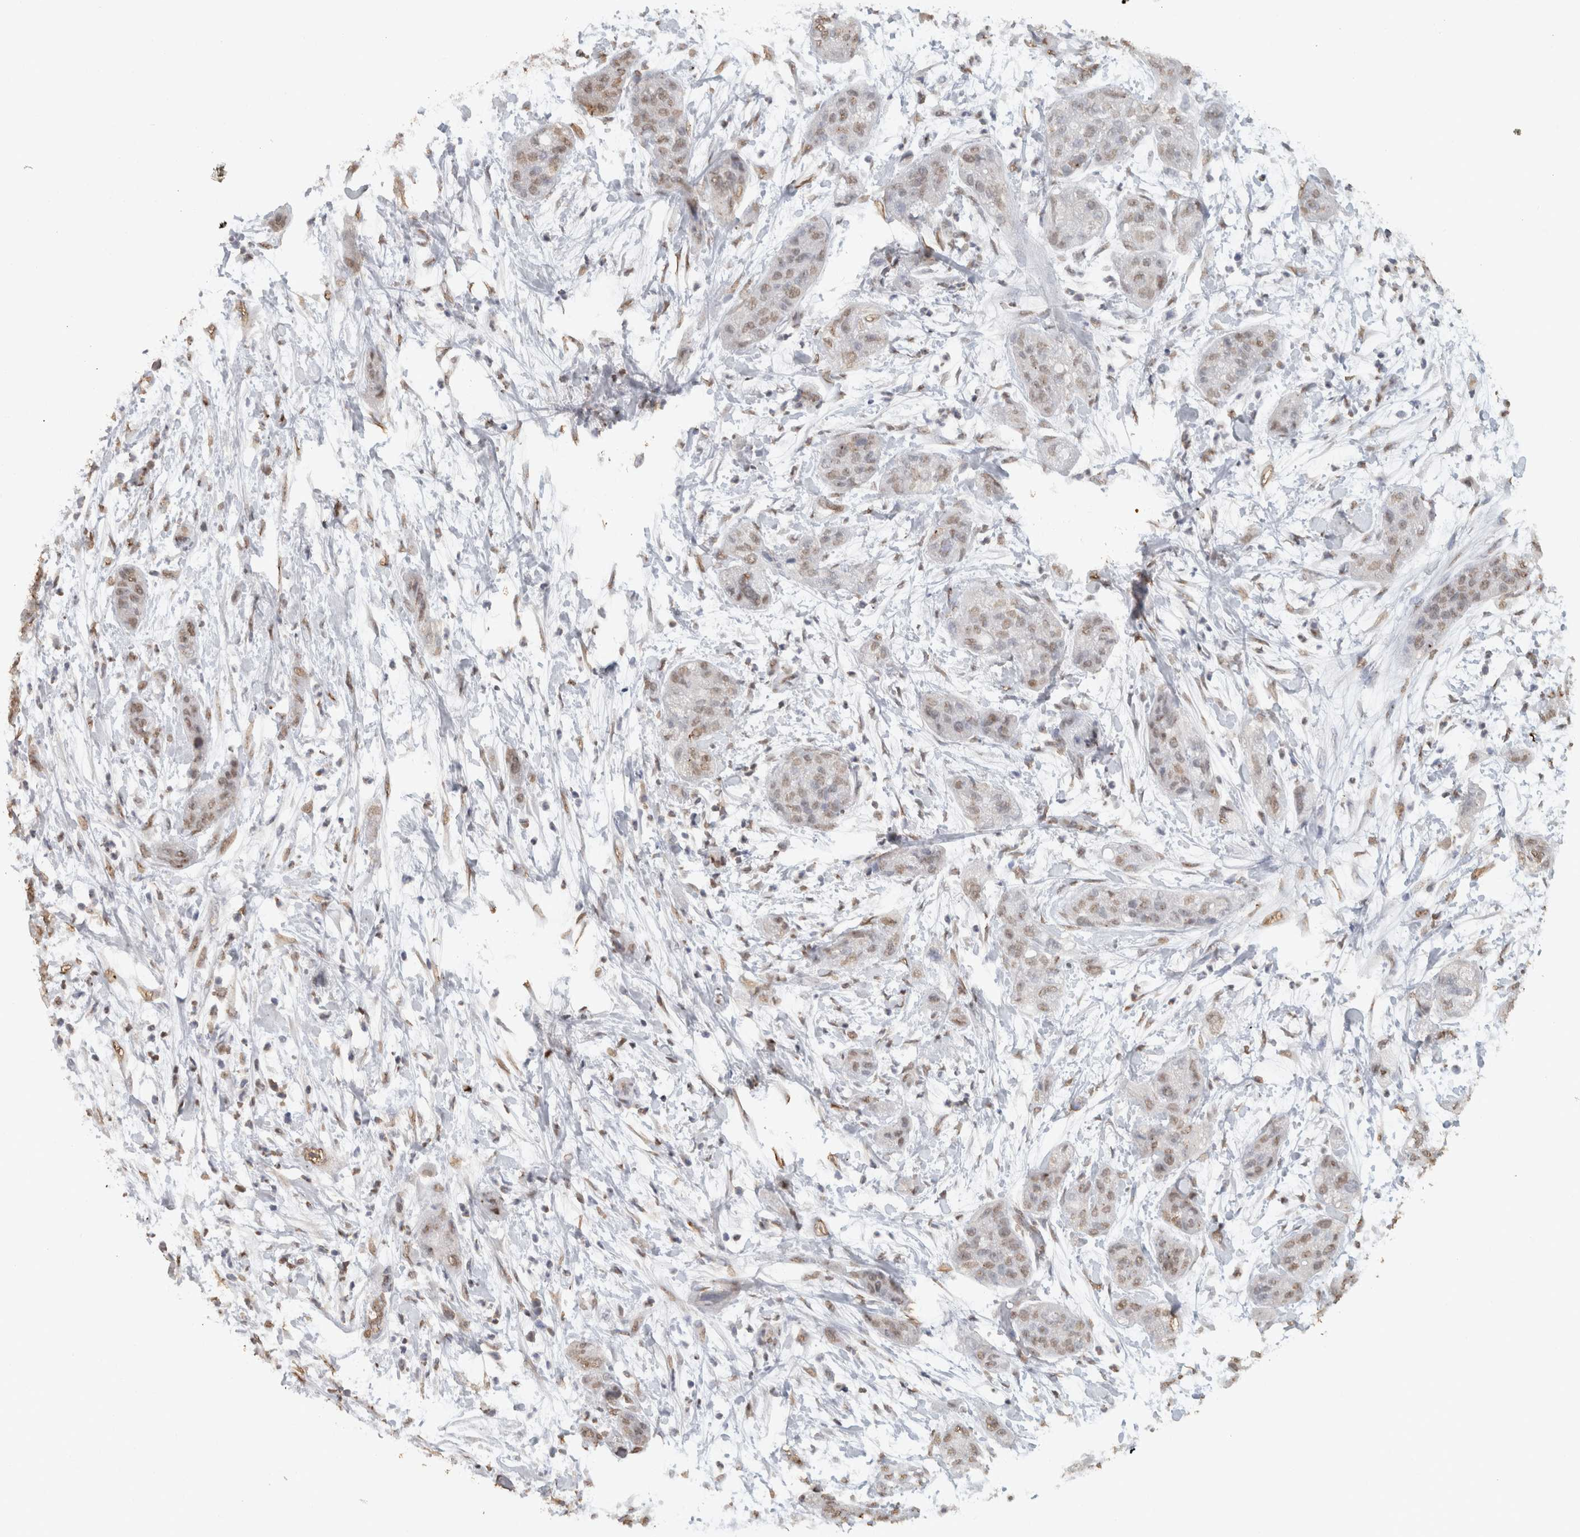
{"staining": {"intensity": "weak", "quantity": ">75%", "location": "nuclear"}, "tissue": "pancreatic cancer", "cell_type": "Tumor cells", "image_type": "cancer", "snomed": [{"axis": "morphology", "description": "Adenocarcinoma, NOS"}, {"axis": "topography", "description": "Pancreas"}], "caption": "Approximately >75% of tumor cells in human pancreatic cancer (adenocarcinoma) show weak nuclear protein staining as visualized by brown immunohistochemical staining.", "gene": "HAND2", "patient": {"sex": "female", "age": 78}}